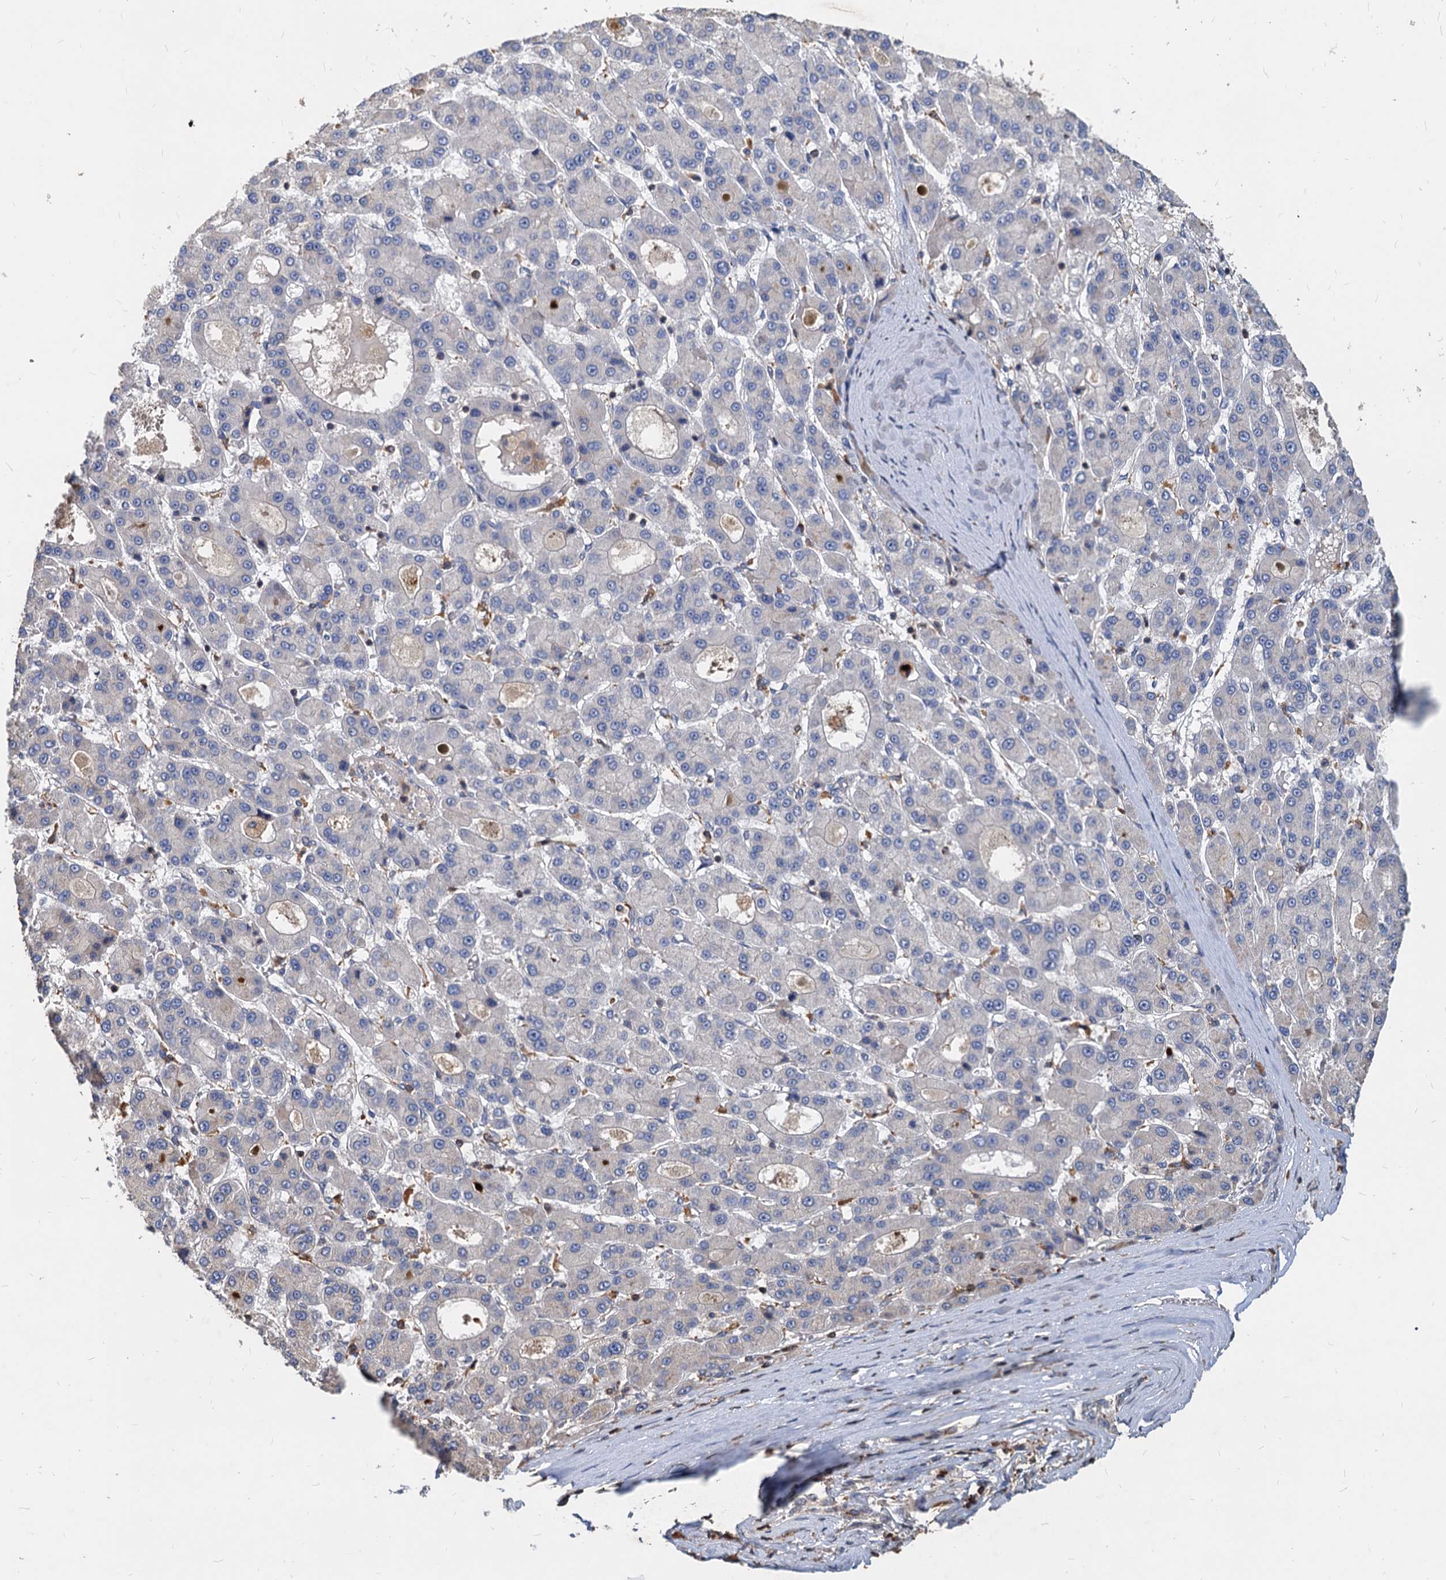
{"staining": {"intensity": "negative", "quantity": "none", "location": "none"}, "tissue": "liver cancer", "cell_type": "Tumor cells", "image_type": "cancer", "snomed": [{"axis": "morphology", "description": "Carcinoma, Hepatocellular, NOS"}, {"axis": "topography", "description": "Liver"}], "caption": "The photomicrograph demonstrates no significant positivity in tumor cells of liver hepatocellular carcinoma.", "gene": "LCP2", "patient": {"sex": "male", "age": 70}}